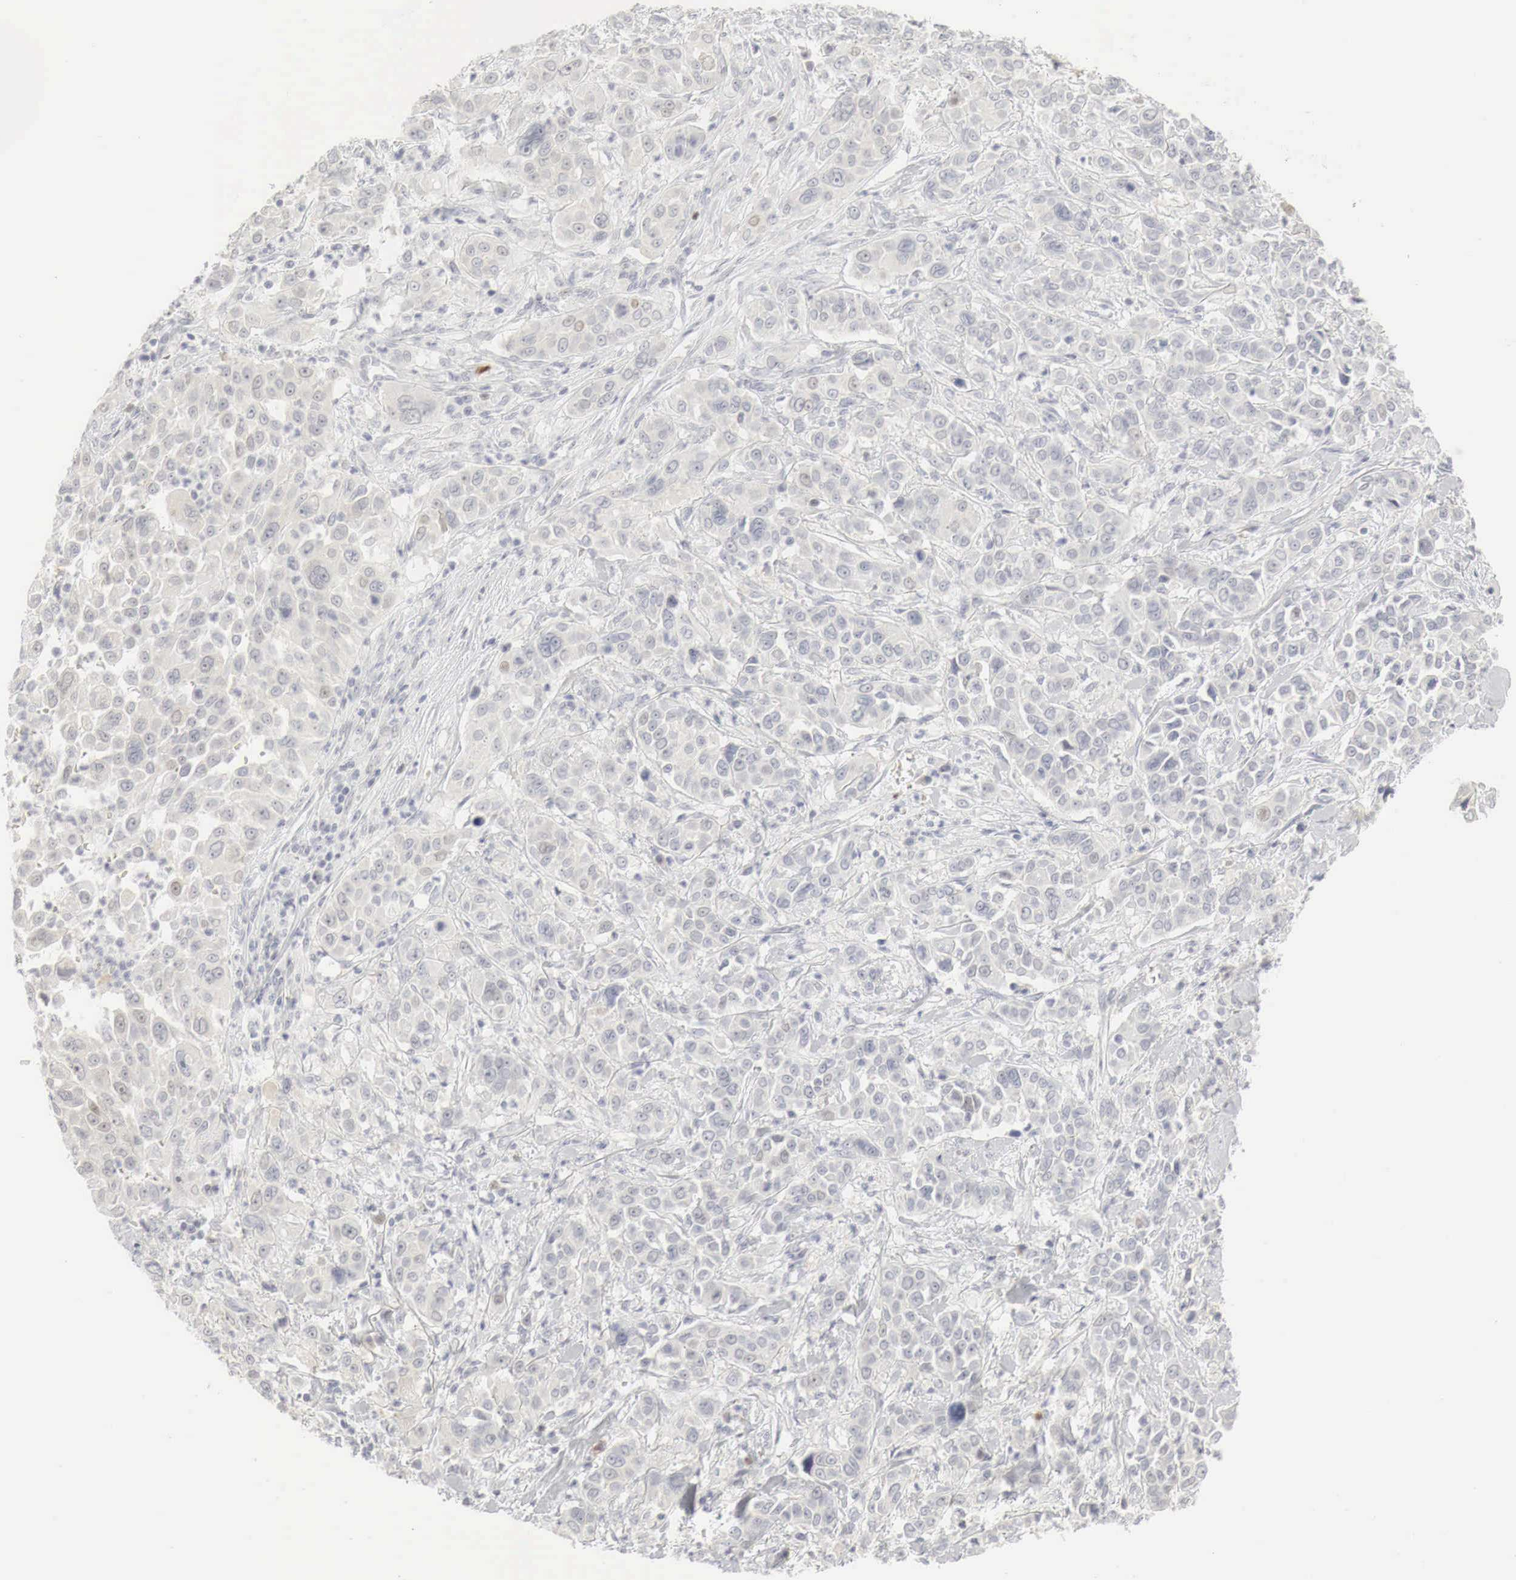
{"staining": {"intensity": "negative", "quantity": "none", "location": "none"}, "tissue": "pancreatic cancer", "cell_type": "Tumor cells", "image_type": "cancer", "snomed": [{"axis": "morphology", "description": "Adenocarcinoma, NOS"}, {"axis": "topography", "description": "Pancreas"}], "caption": "Image shows no protein expression in tumor cells of pancreatic adenocarcinoma tissue.", "gene": "TP63", "patient": {"sex": "female", "age": 52}}